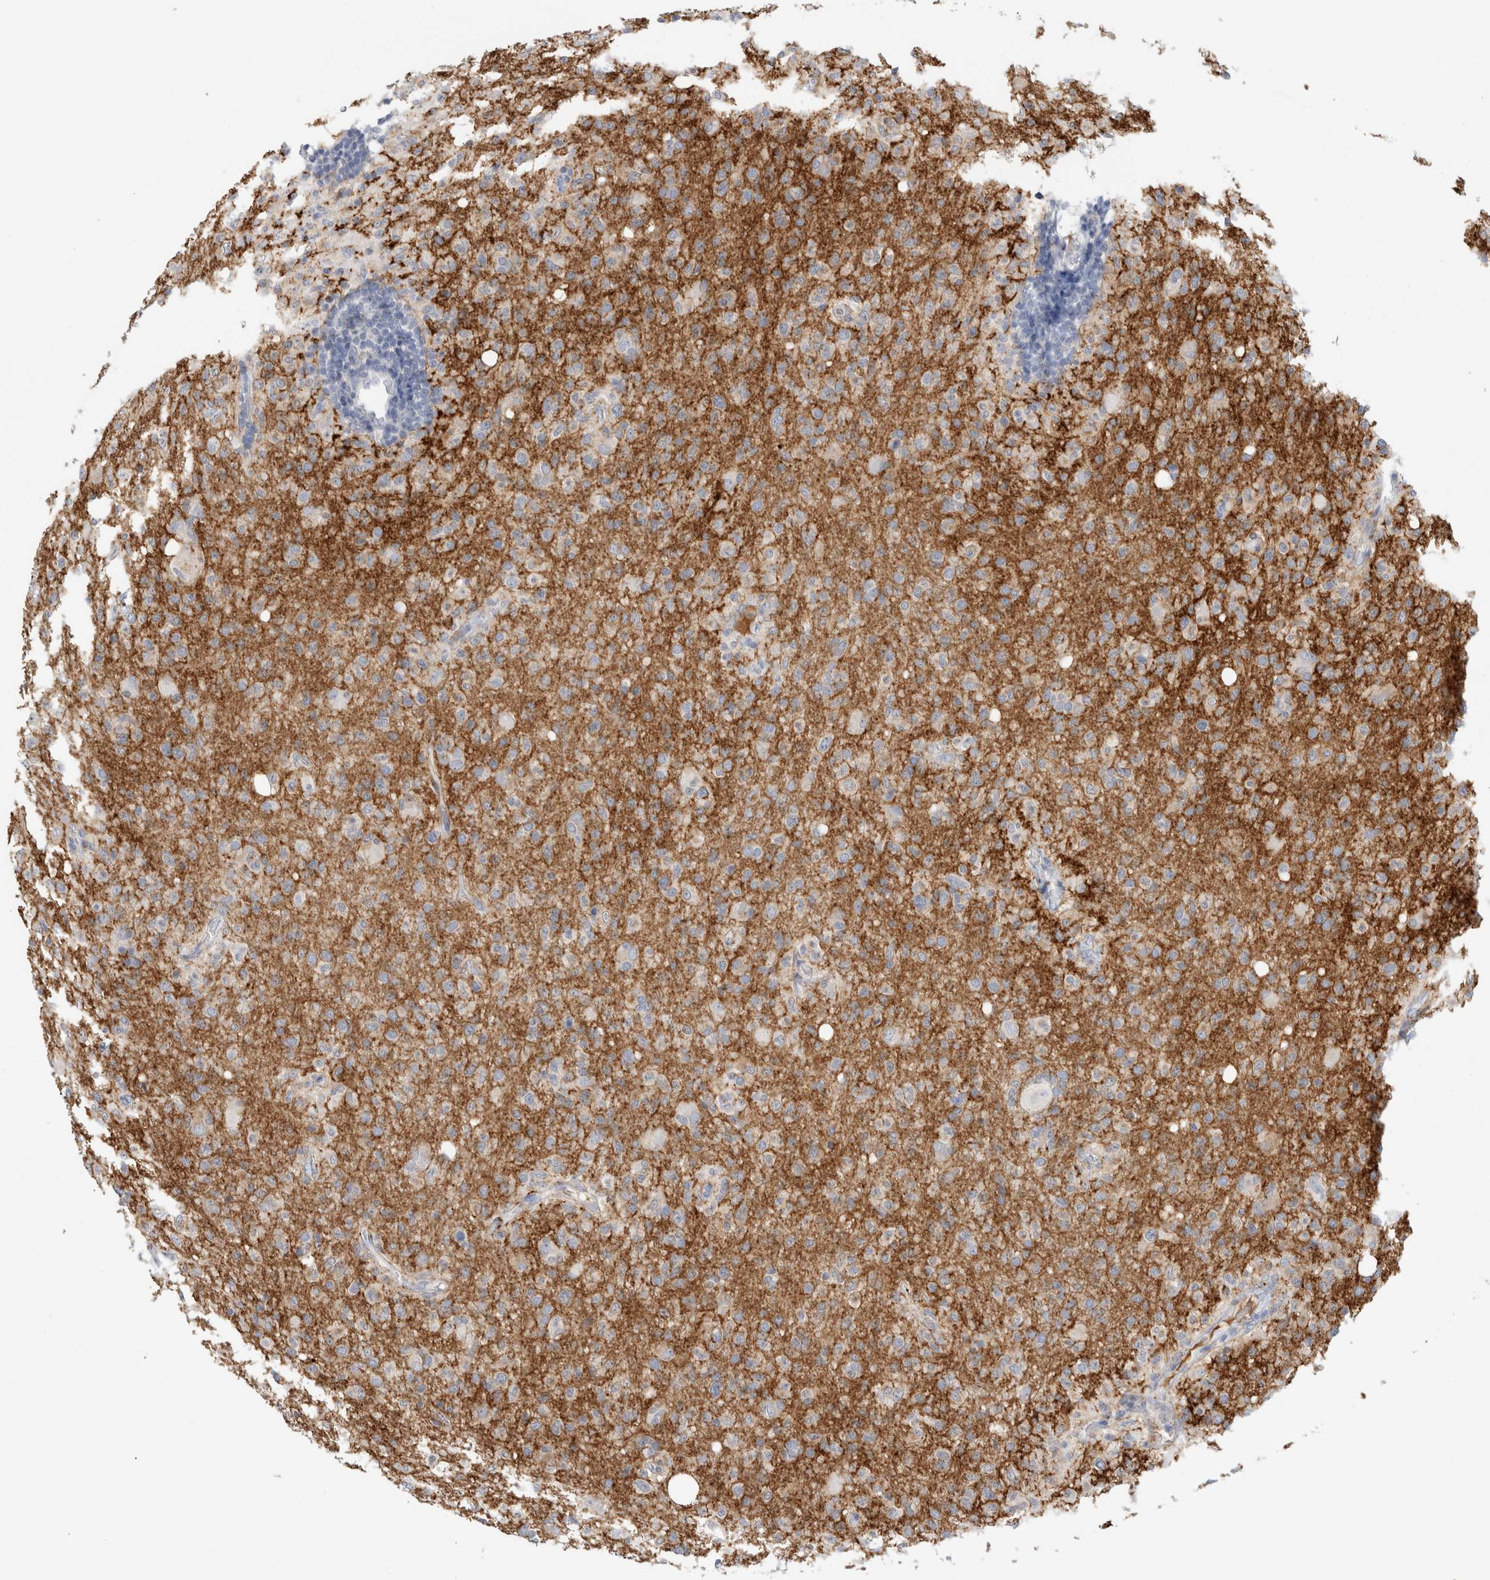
{"staining": {"intensity": "weak", "quantity": "25%-75%", "location": "cytoplasmic/membranous"}, "tissue": "glioma", "cell_type": "Tumor cells", "image_type": "cancer", "snomed": [{"axis": "morphology", "description": "Glioma, malignant, High grade"}, {"axis": "topography", "description": "Brain"}], "caption": "Immunohistochemical staining of human high-grade glioma (malignant) exhibits low levels of weak cytoplasmic/membranous staining in approximately 25%-75% of tumor cells.", "gene": "BCAN", "patient": {"sex": "female", "age": 57}}